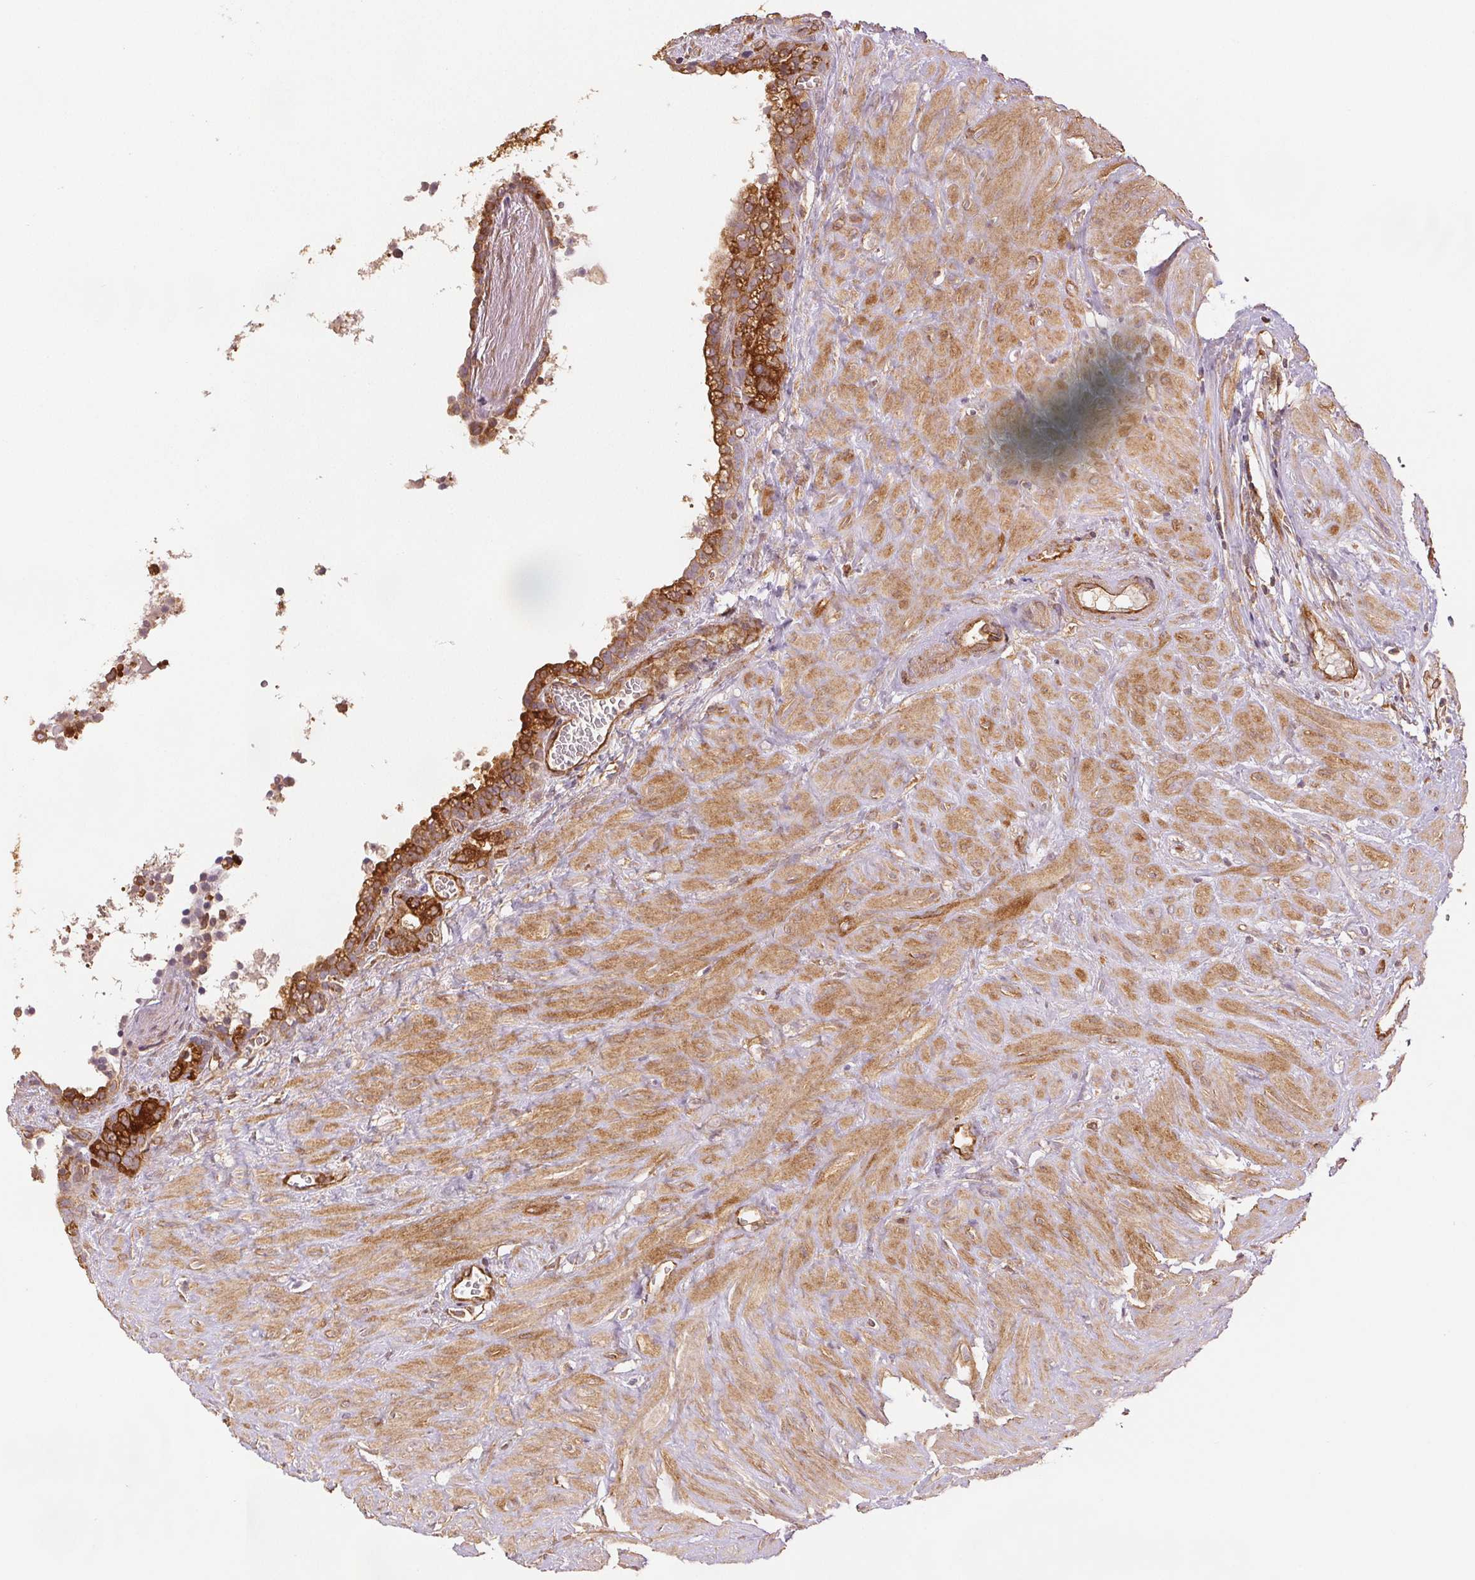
{"staining": {"intensity": "moderate", "quantity": ">75%", "location": "cytoplasmic/membranous"}, "tissue": "seminal vesicle", "cell_type": "Glandular cells", "image_type": "normal", "snomed": [{"axis": "morphology", "description": "Normal tissue, NOS"}, {"axis": "topography", "description": "Seminal veicle"}], "caption": "This is an image of IHC staining of unremarkable seminal vesicle, which shows moderate staining in the cytoplasmic/membranous of glandular cells.", "gene": "DIAPH2", "patient": {"sex": "male", "age": 76}}